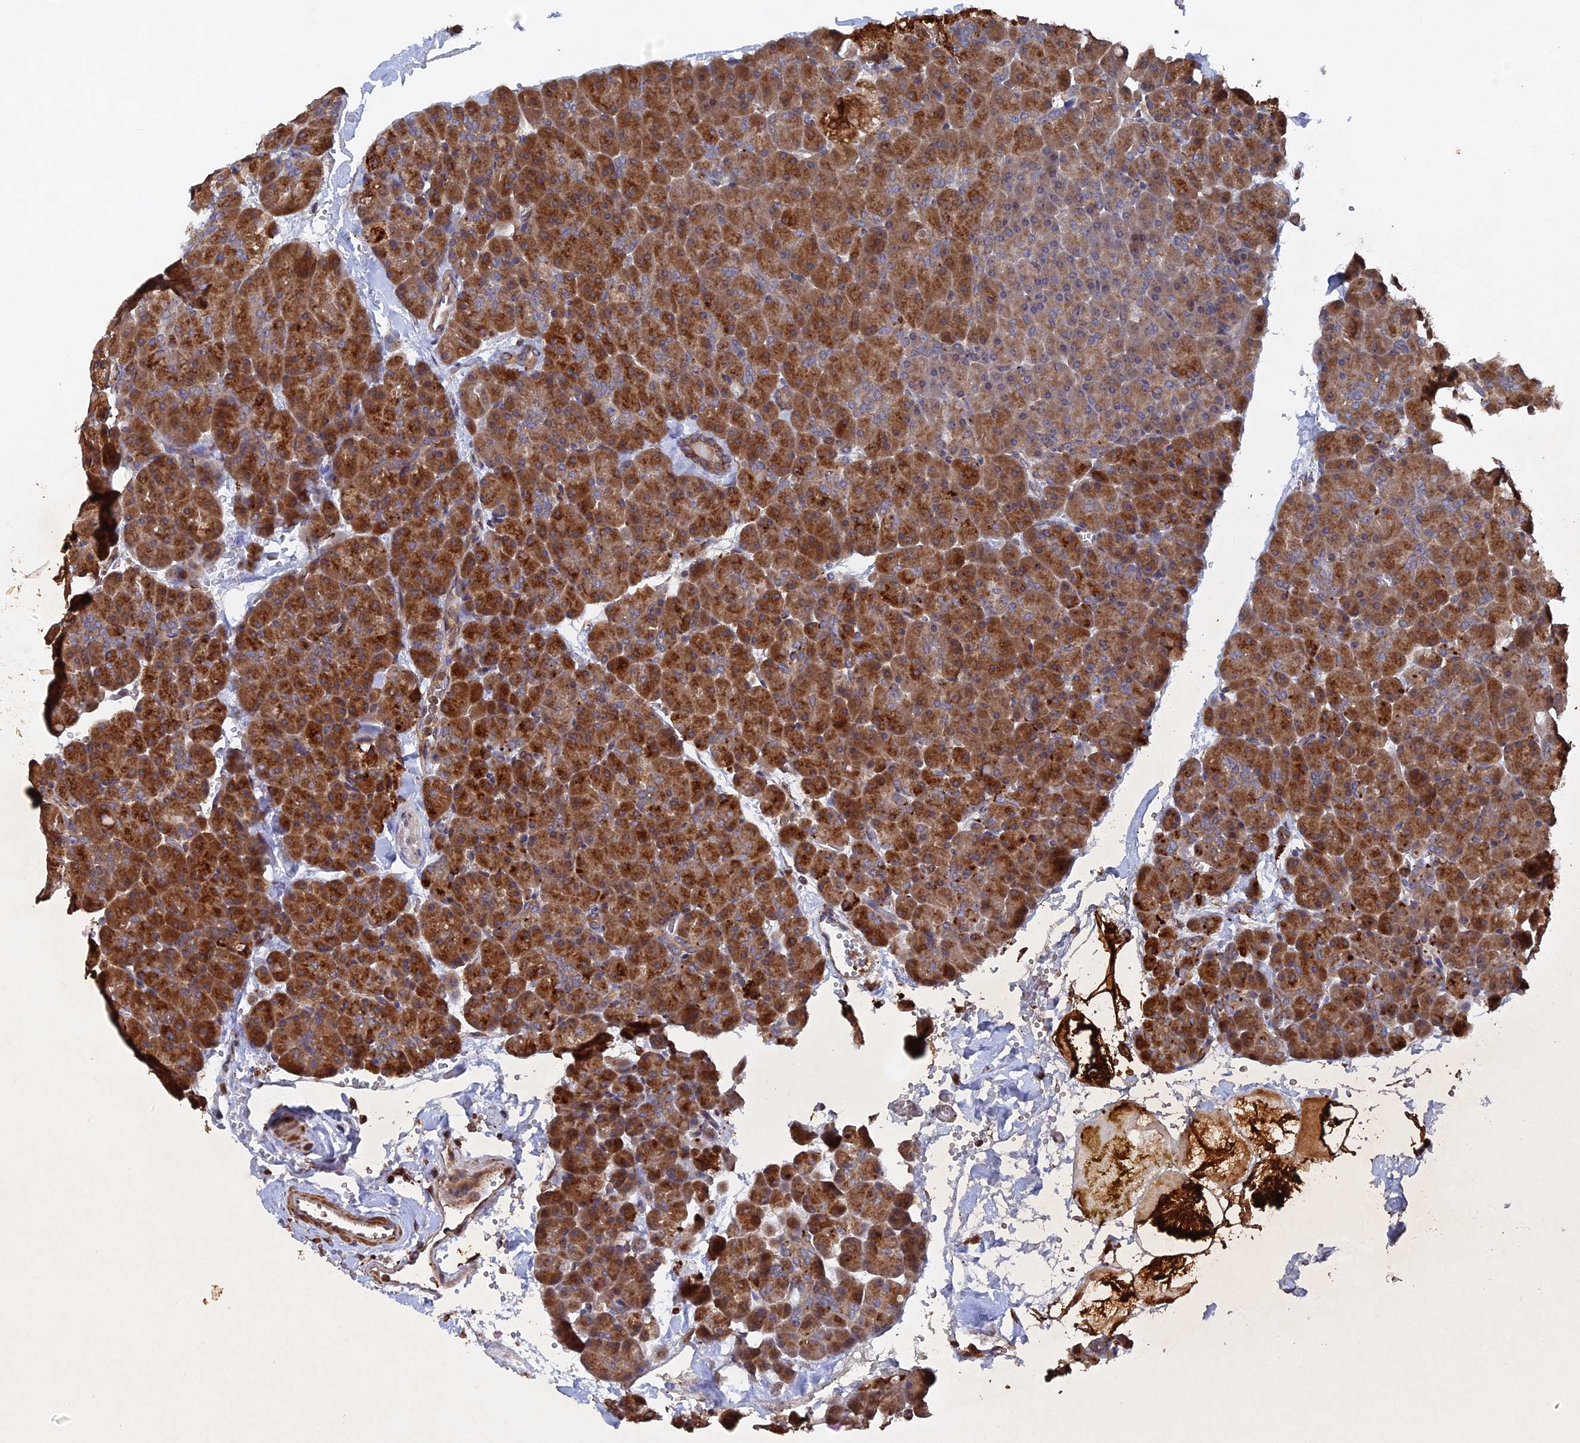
{"staining": {"intensity": "strong", "quantity": ">75%", "location": "cytoplasmic/membranous"}, "tissue": "pancreas", "cell_type": "Exocrine glandular cells", "image_type": "normal", "snomed": [{"axis": "morphology", "description": "Normal tissue, NOS"}, {"axis": "topography", "description": "Pancreas"}], "caption": "This is a histology image of IHC staining of benign pancreas, which shows strong staining in the cytoplasmic/membranous of exocrine glandular cells.", "gene": "VPS37C", "patient": {"sex": "male", "age": 36}}